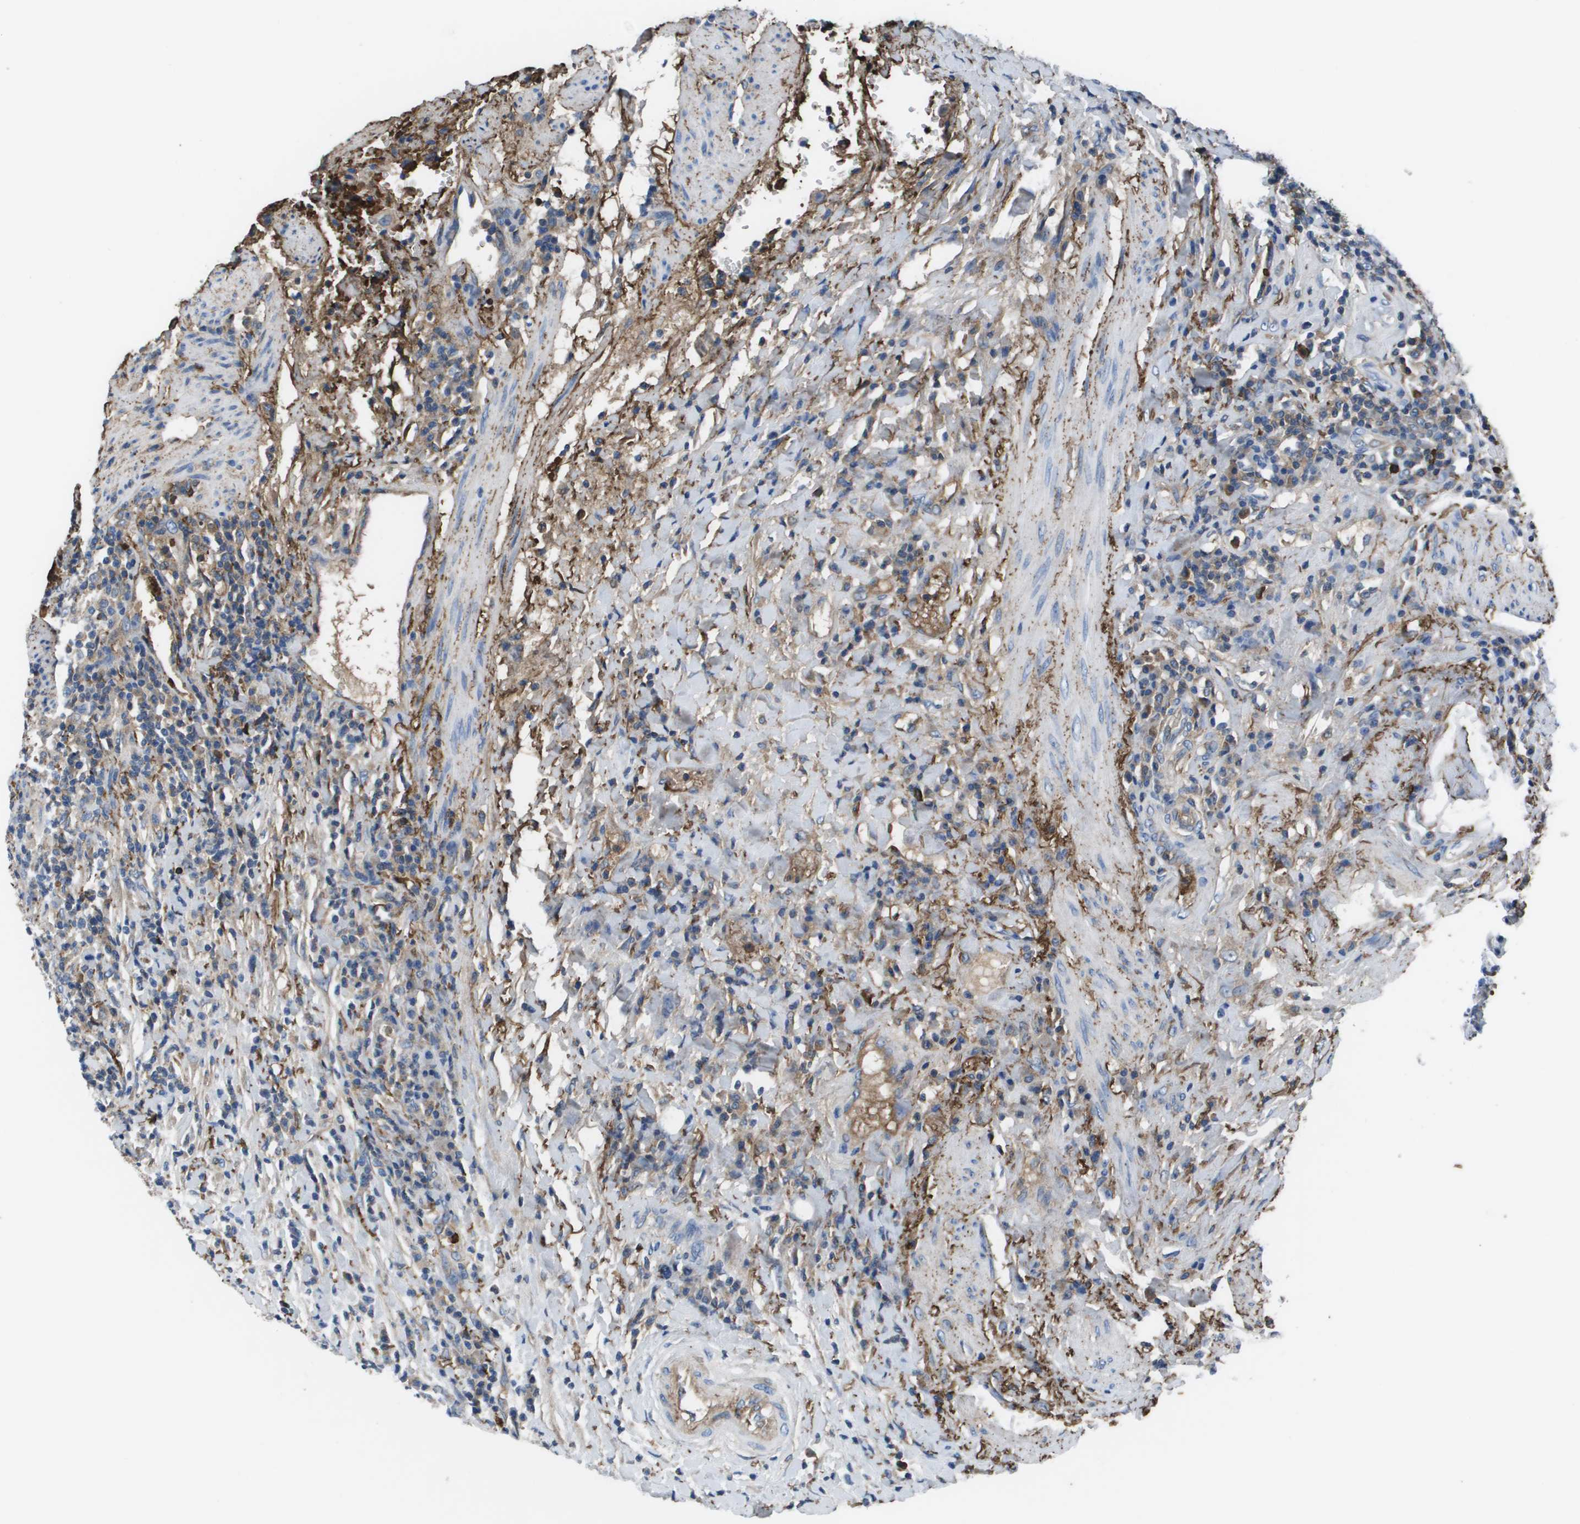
{"staining": {"intensity": "weak", "quantity": "<25%", "location": "cytoplasmic/membranous"}, "tissue": "urothelial cancer", "cell_type": "Tumor cells", "image_type": "cancer", "snomed": [{"axis": "morphology", "description": "Urothelial carcinoma, High grade"}, {"axis": "topography", "description": "Urinary bladder"}], "caption": "Tumor cells show no significant positivity in urothelial carcinoma (high-grade).", "gene": "VTN", "patient": {"sex": "male", "age": 61}}